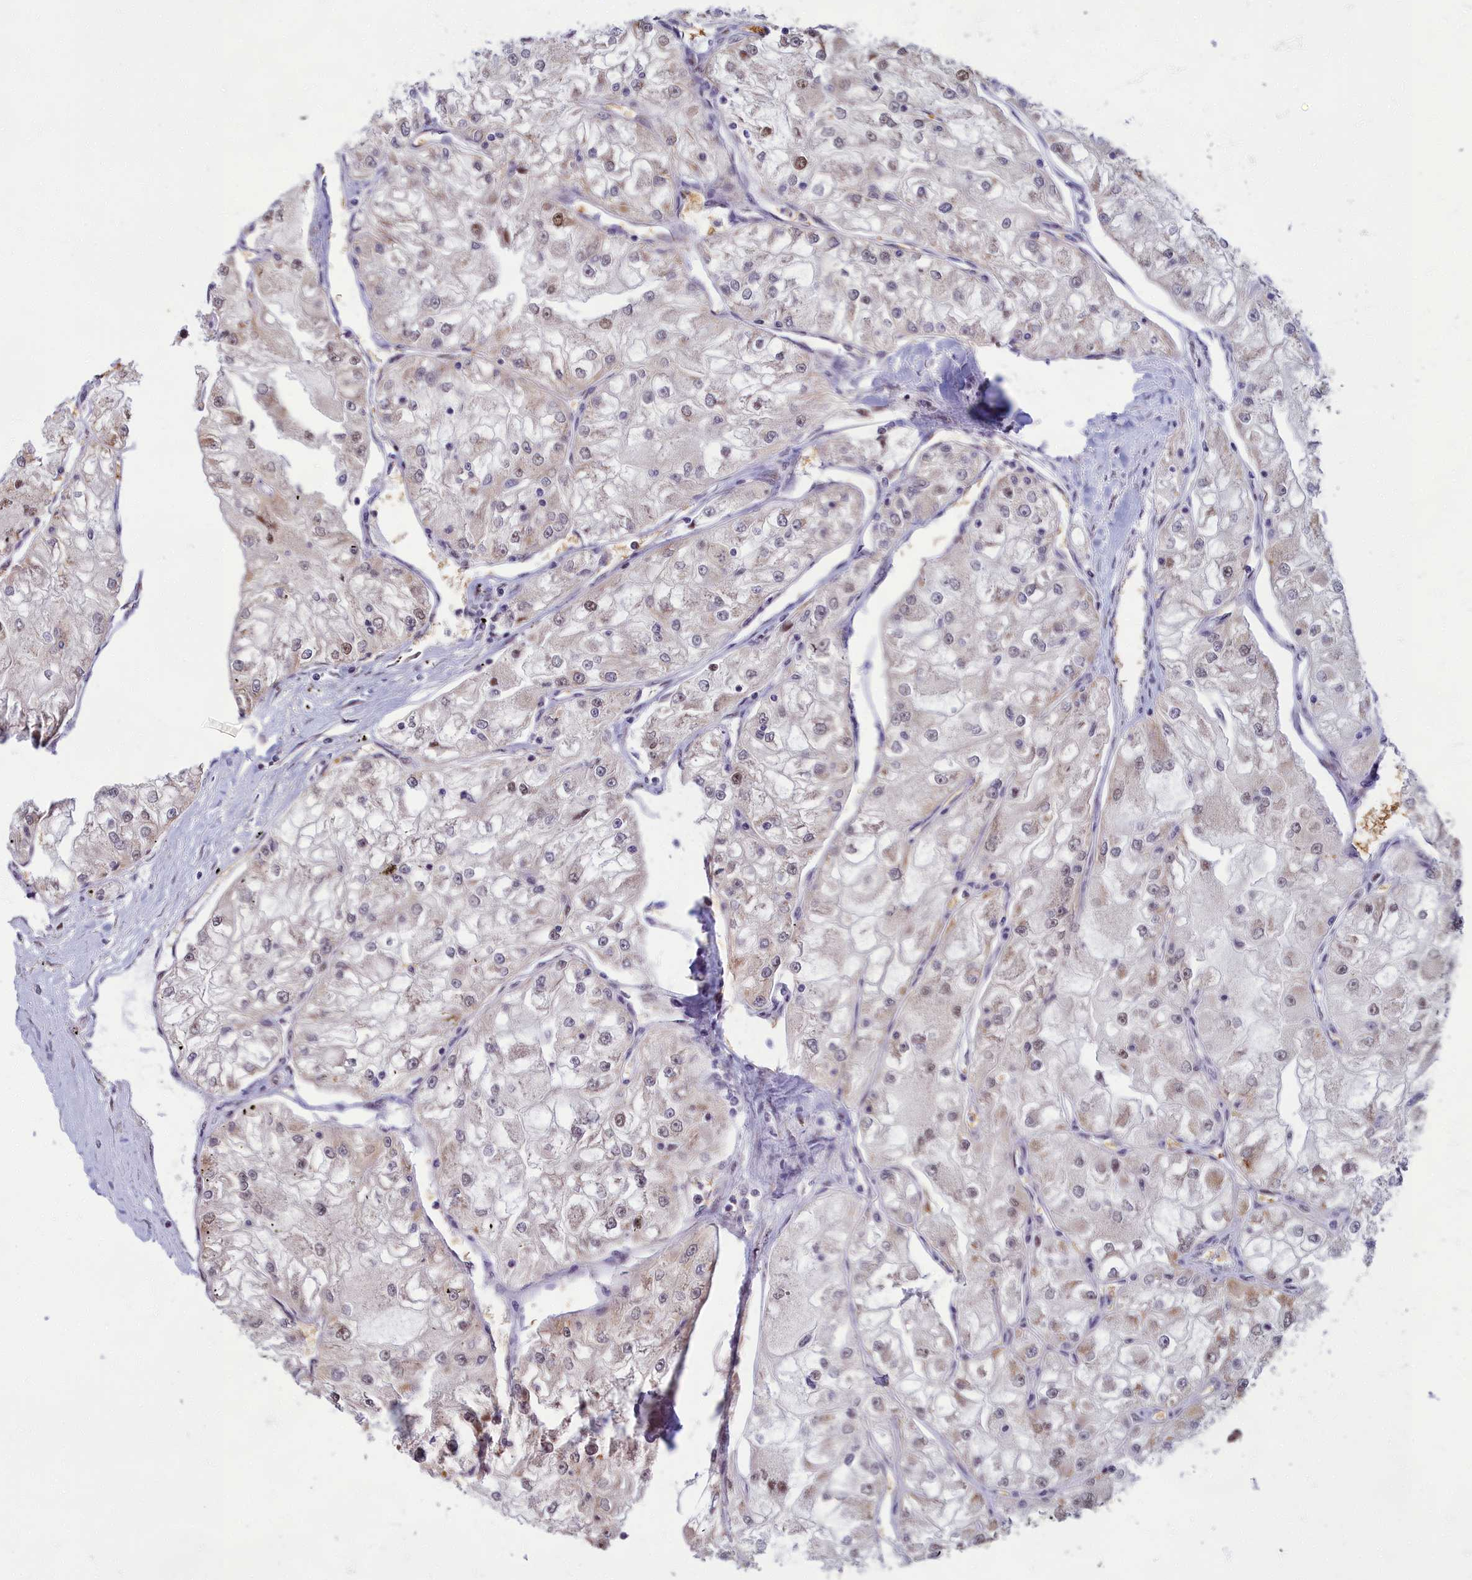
{"staining": {"intensity": "moderate", "quantity": "<25%", "location": "nuclear"}, "tissue": "renal cancer", "cell_type": "Tumor cells", "image_type": "cancer", "snomed": [{"axis": "morphology", "description": "Adenocarcinoma, NOS"}, {"axis": "topography", "description": "Kidney"}], "caption": "Immunohistochemical staining of human renal cancer (adenocarcinoma) demonstrates low levels of moderate nuclear expression in about <25% of tumor cells.", "gene": "EARS2", "patient": {"sex": "female", "age": 72}}